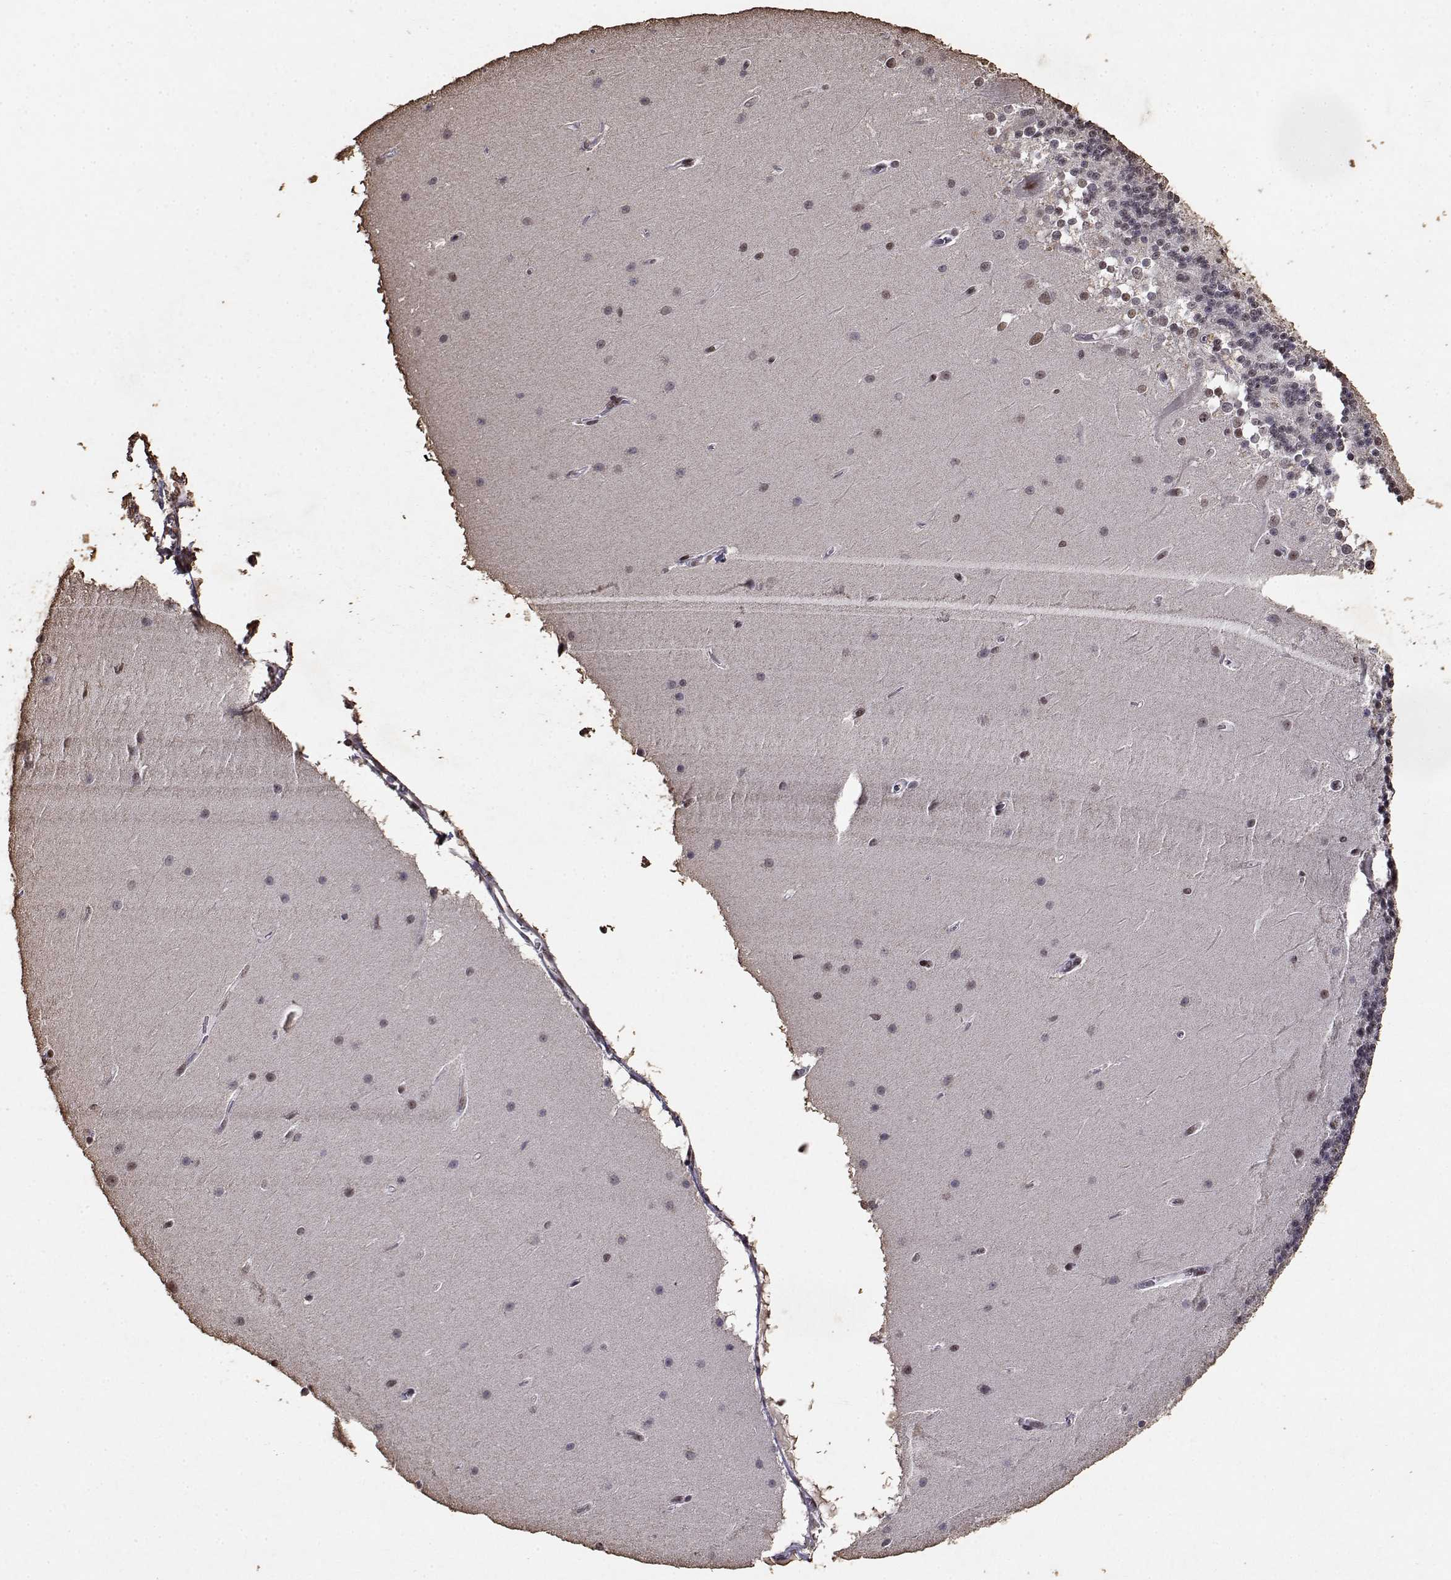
{"staining": {"intensity": "moderate", "quantity": "<25%", "location": "nuclear"}, "tissue": "cerebellum", "cell_type": "Cells in granular layer", "image_type": "normal", "snomed": [{"axis": "morphology", "description": "Normal tissue, NOS"}, {"axis": "topography", "description": "Cerebellum"}], "caption": "High-magnification brightfield microscopy of normal cerebellum stained with DAB (brown) and counterstained with hematoxylin (blue). cells in granular layer exhibit moderate nuclear positivity is appreciated in approximately<25% of cells.", "gene": "TOE1", "patient": {"sex": "female", "age": 19}}